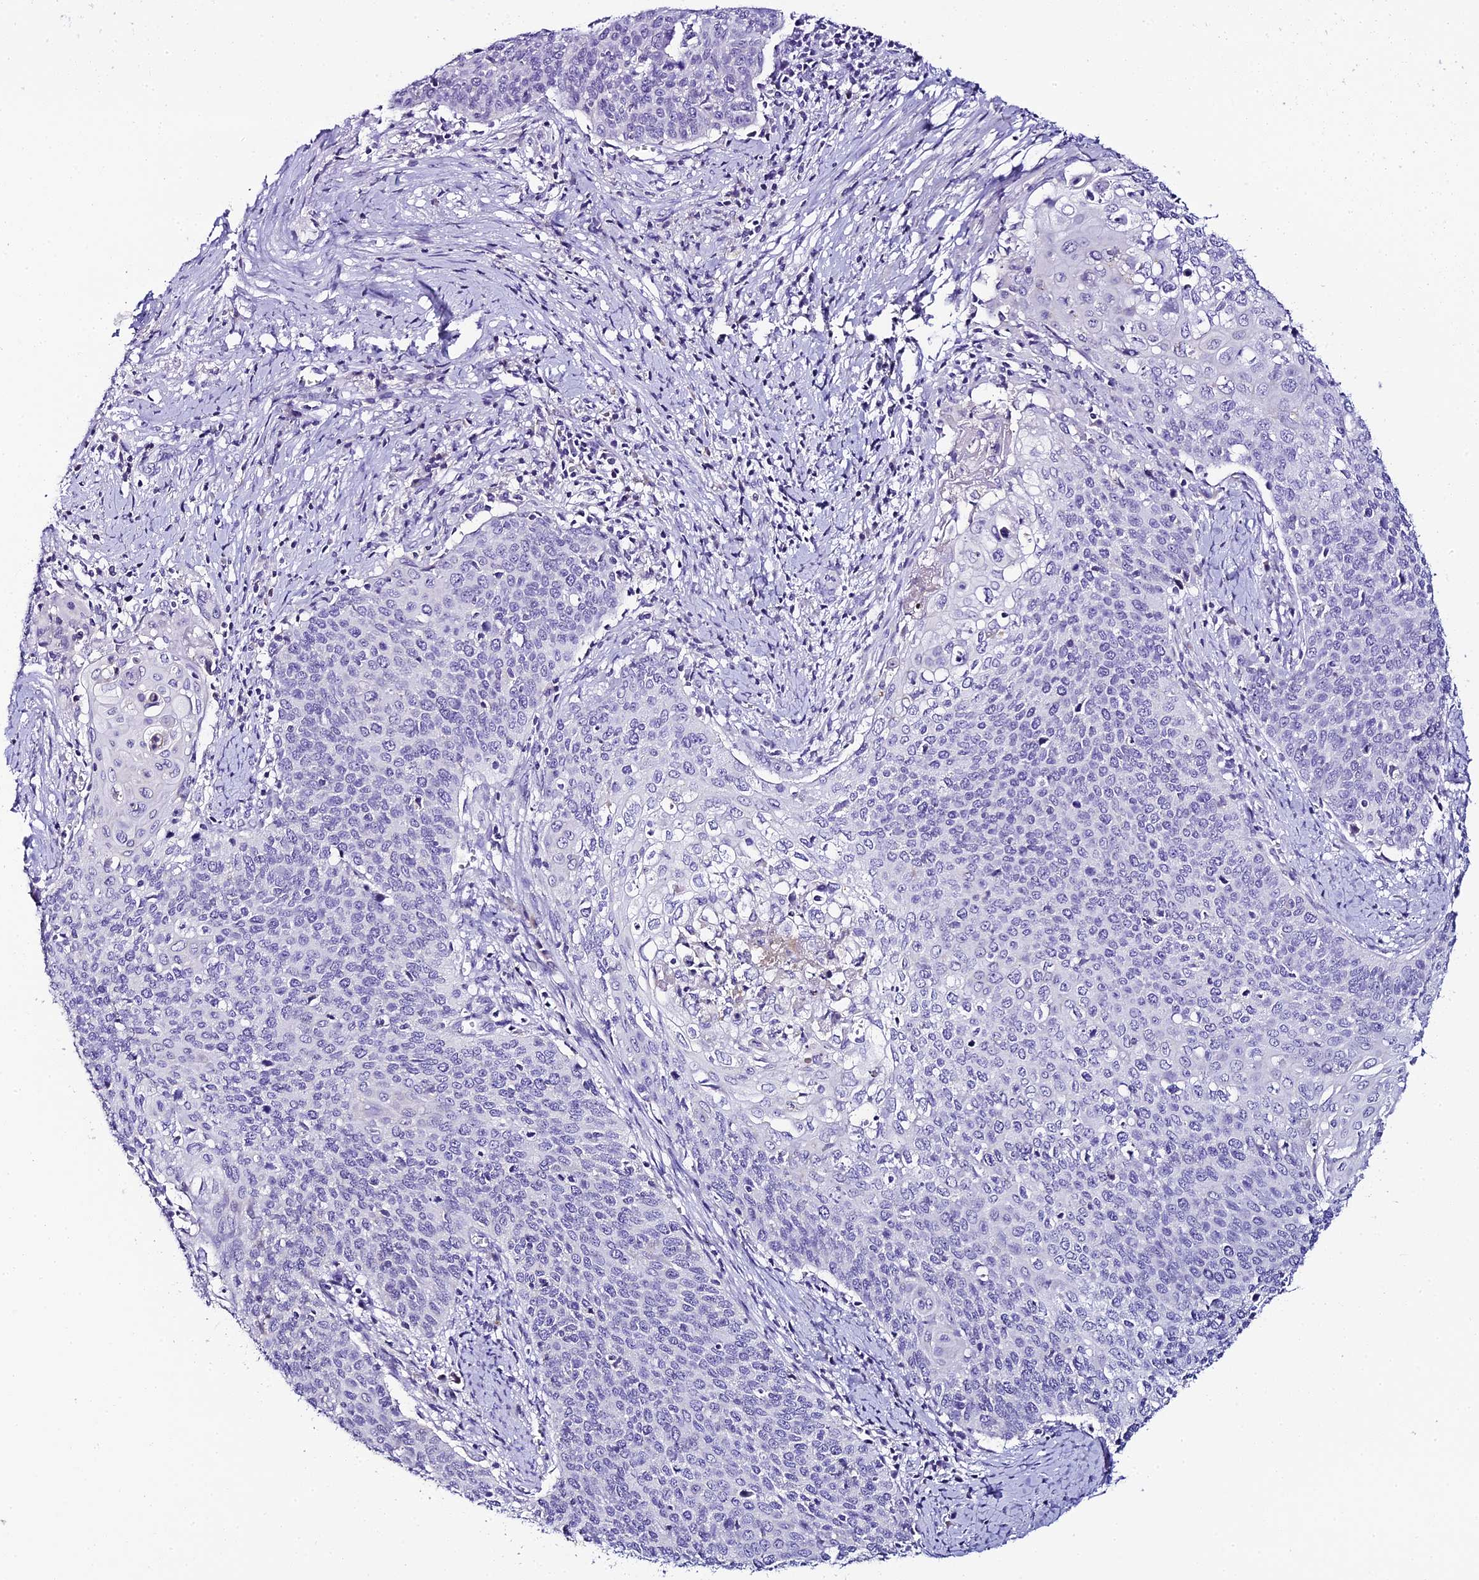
{"staining": {"intensity": "negative", "quantity": "none", "location": "none"}, "tissue": "cervical cancer", "cell_type": "Tumor cells", "image_type": "cancer", "snomed": [{"axis": "morphology", "description": "Squamous cell carcinoma, NOS"}, {"axis": "topography", "description": "Cervix"}], "caption": "The image demonstrates no significant expression in tumor cells of cervical cancer (squamous cell carcinoma).", "gene": "C12orf29", "patient": {"sex": "female", "age": 39}}